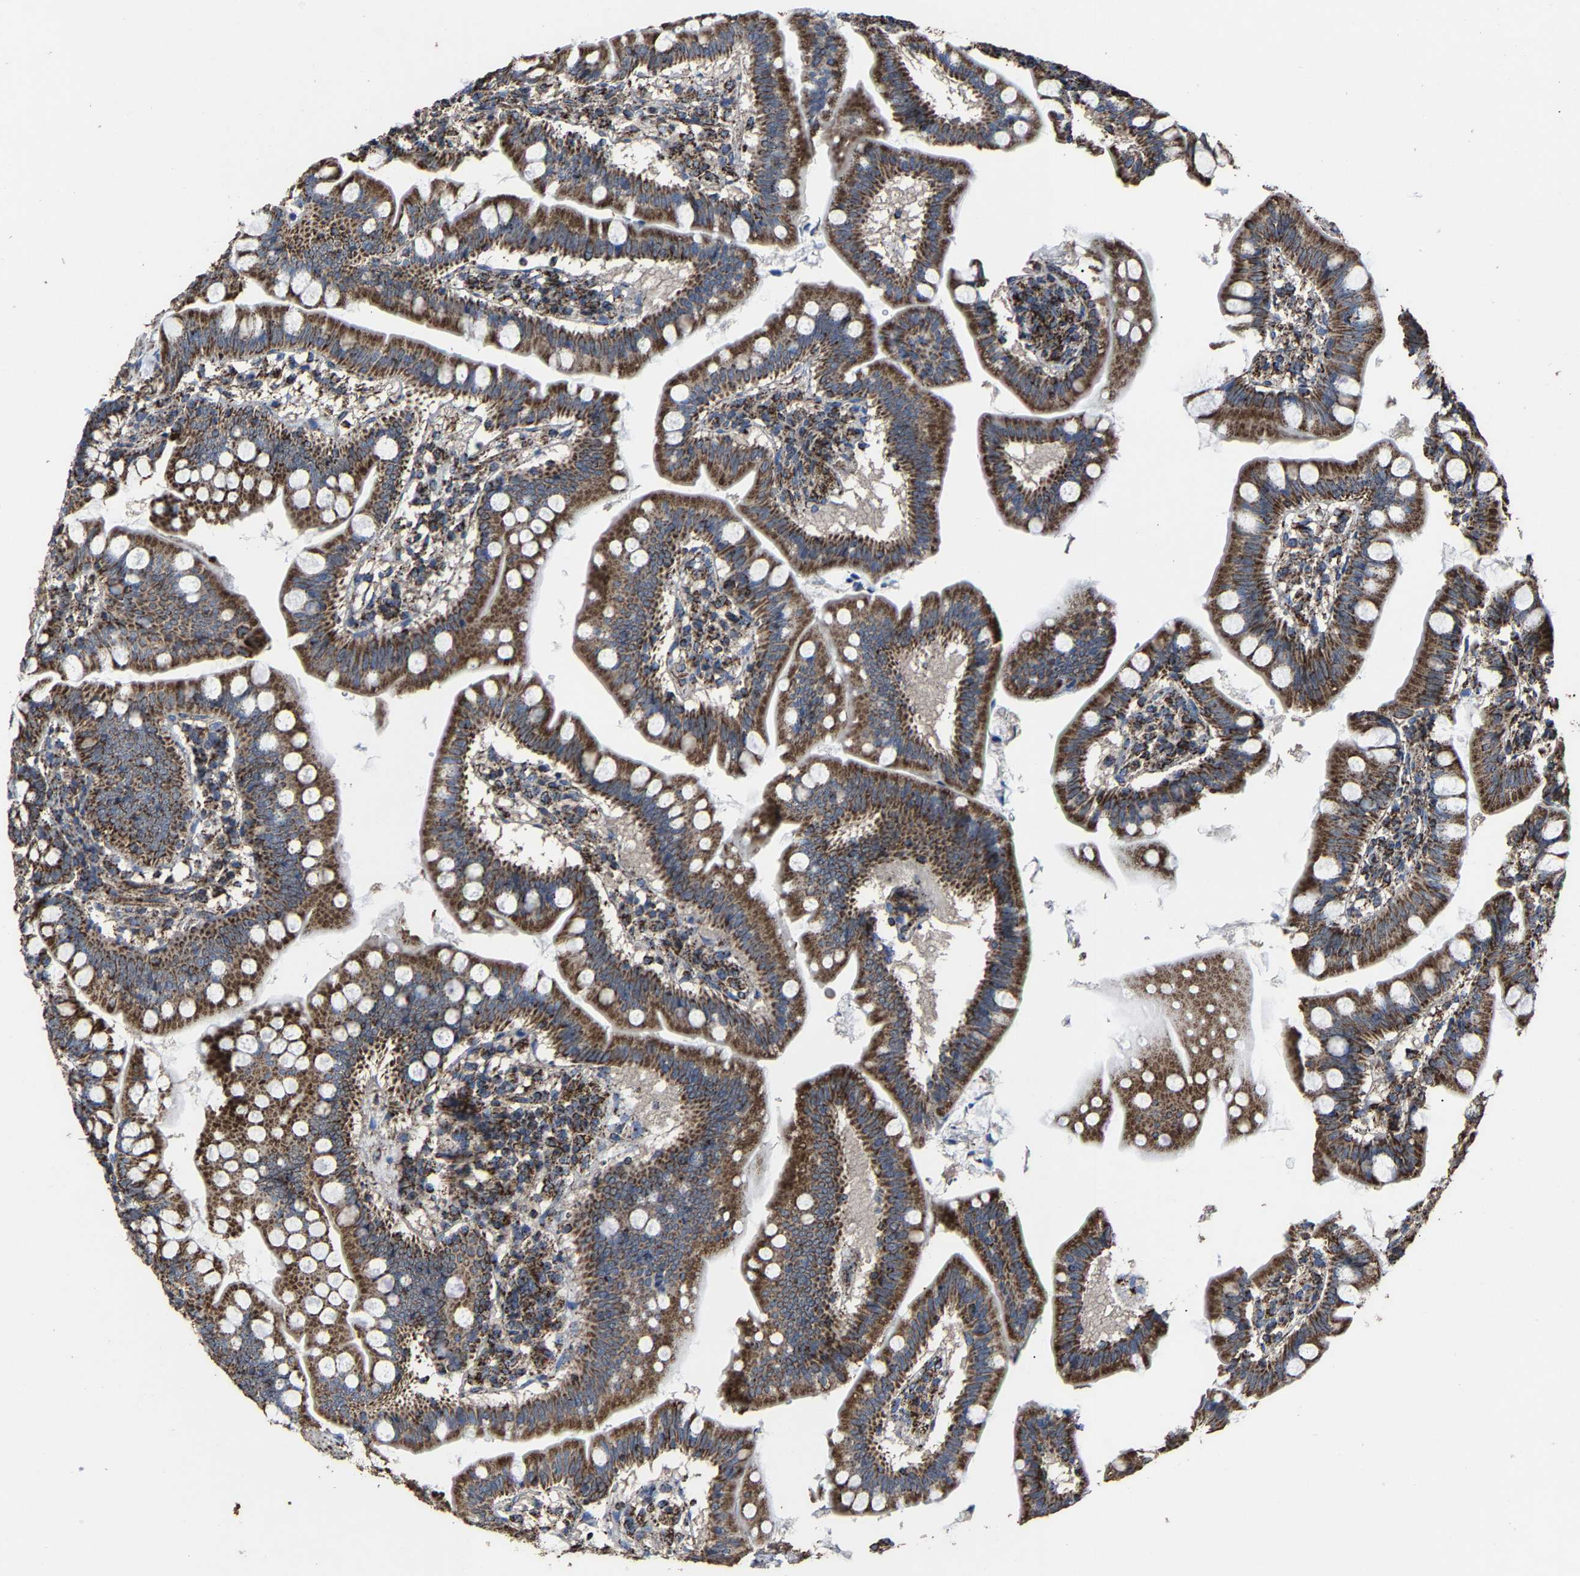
{"staining": {"intensity": "strong", "quantity": ">75%", "location": "cytoplasmic/membranous"}, "tissue": "small intestine", "cell_type": "Glandular cells", "image_type": "normal", "snomed": [{"axis": "morphology", "description": "Normal tissue, NOS"}, {"axis": "topography", "description": "Small intestine"}], "caption": "Glandular cells show high levels of strong cytoplasmic/membranous staining in about >75% of cells in normal human small intestine.", "gene": "NDUFV3", "patient": {"sex": "male", "age": 7}}